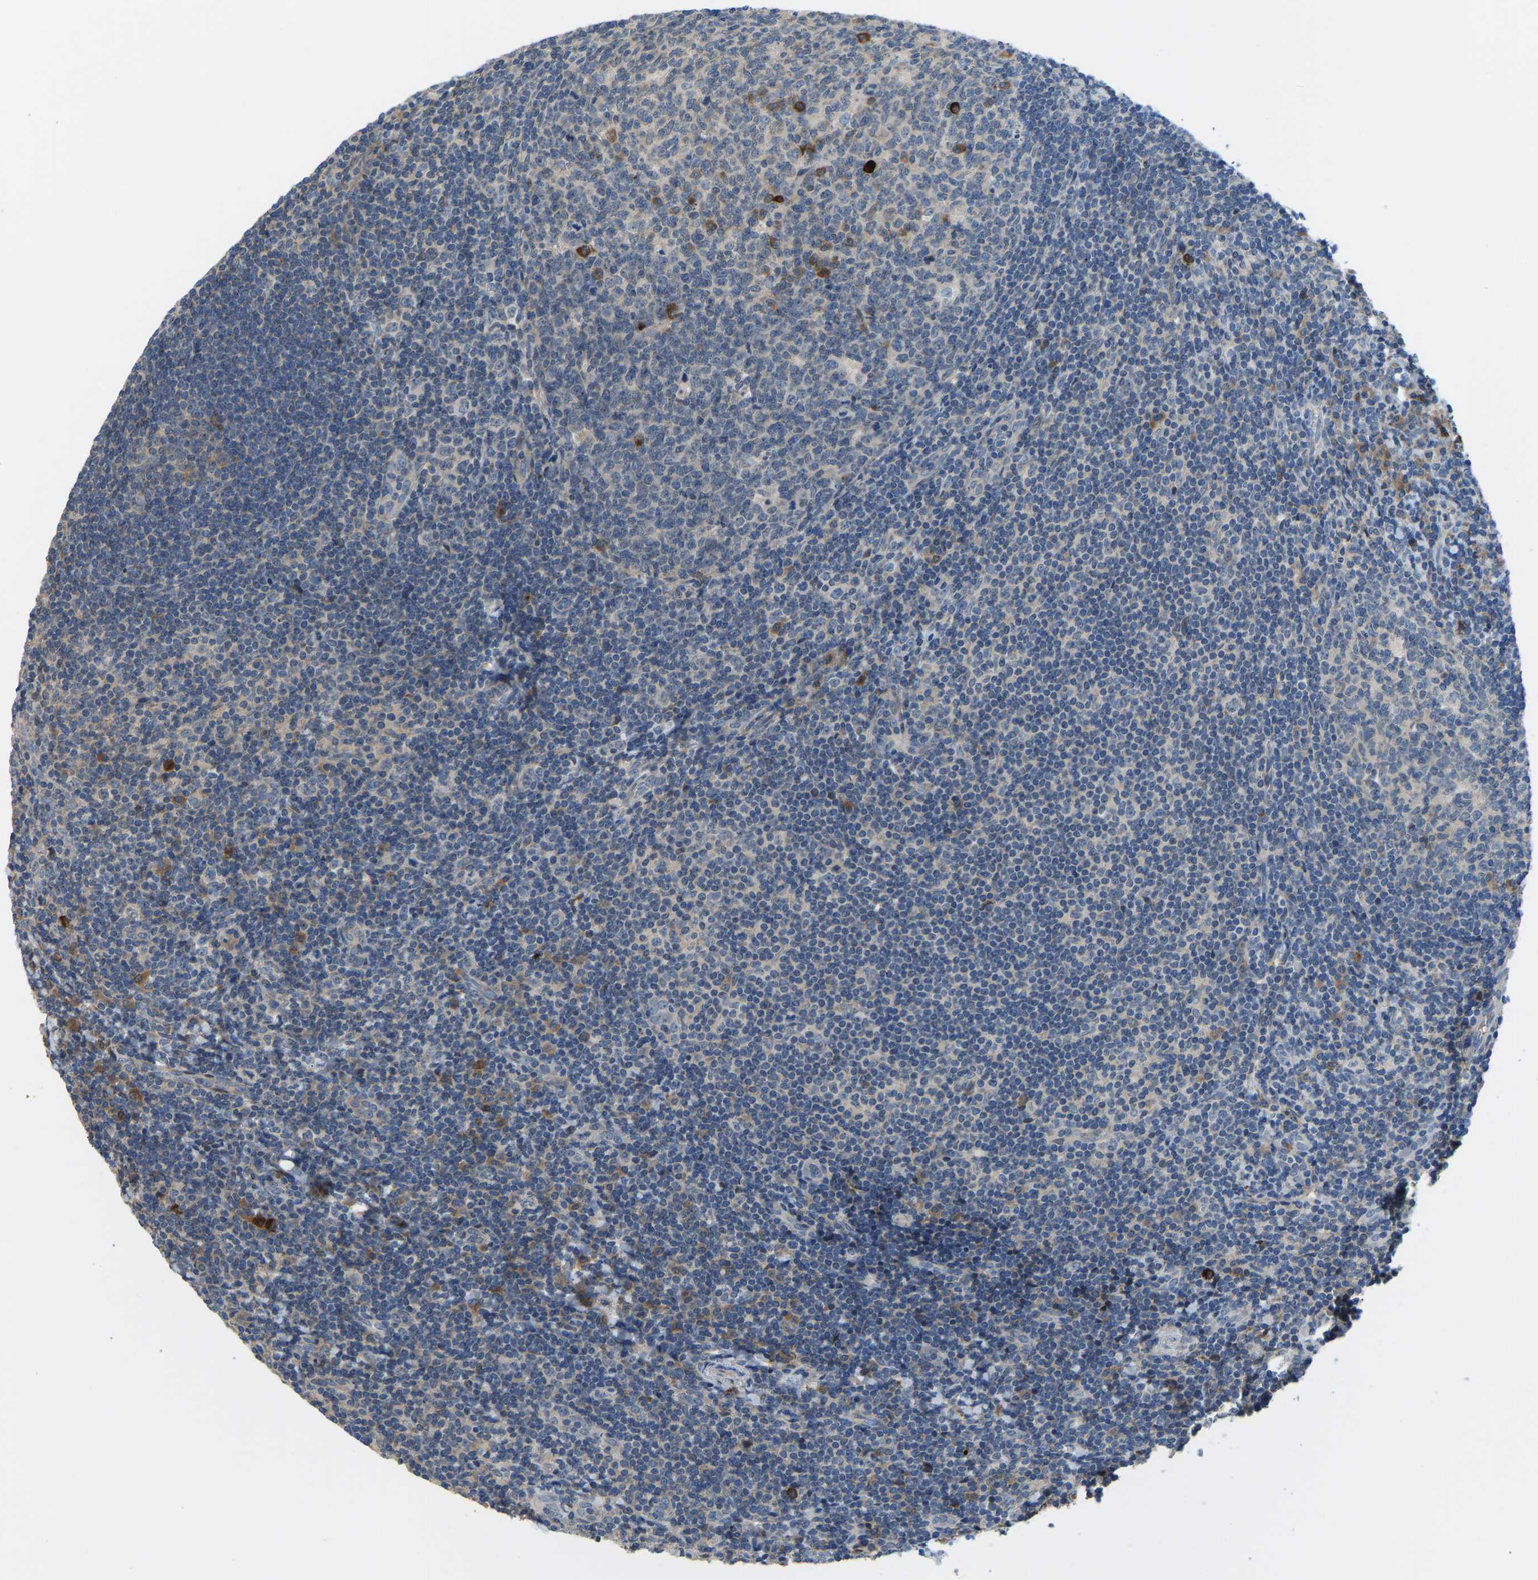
{"staining": {"intensity": "moderate", "quantity": "<25%", "location": "cytoplasmic/membranous"}, "tissue": "tonsil", "cell_type": "Germinal center cells", "image_type": "normal", "snomed": [{"axis": "morphology", "description": "Normal tissue, NOS"}, {"axis": "topography", "description": "Tonsil"}], "caption": "Unremarkable tonsil was stained to show a protein in brown. There is low levels of moderate cytoplasmic/membranous expression in approximately <25% of germinal center cells. The staining is performed using DAB brown chromogen to label protein expression. The nuclei are counter-stained blue using hematoxylin.", "gene": "RBP1", "patient": {"sex": "male", "age": 37}}